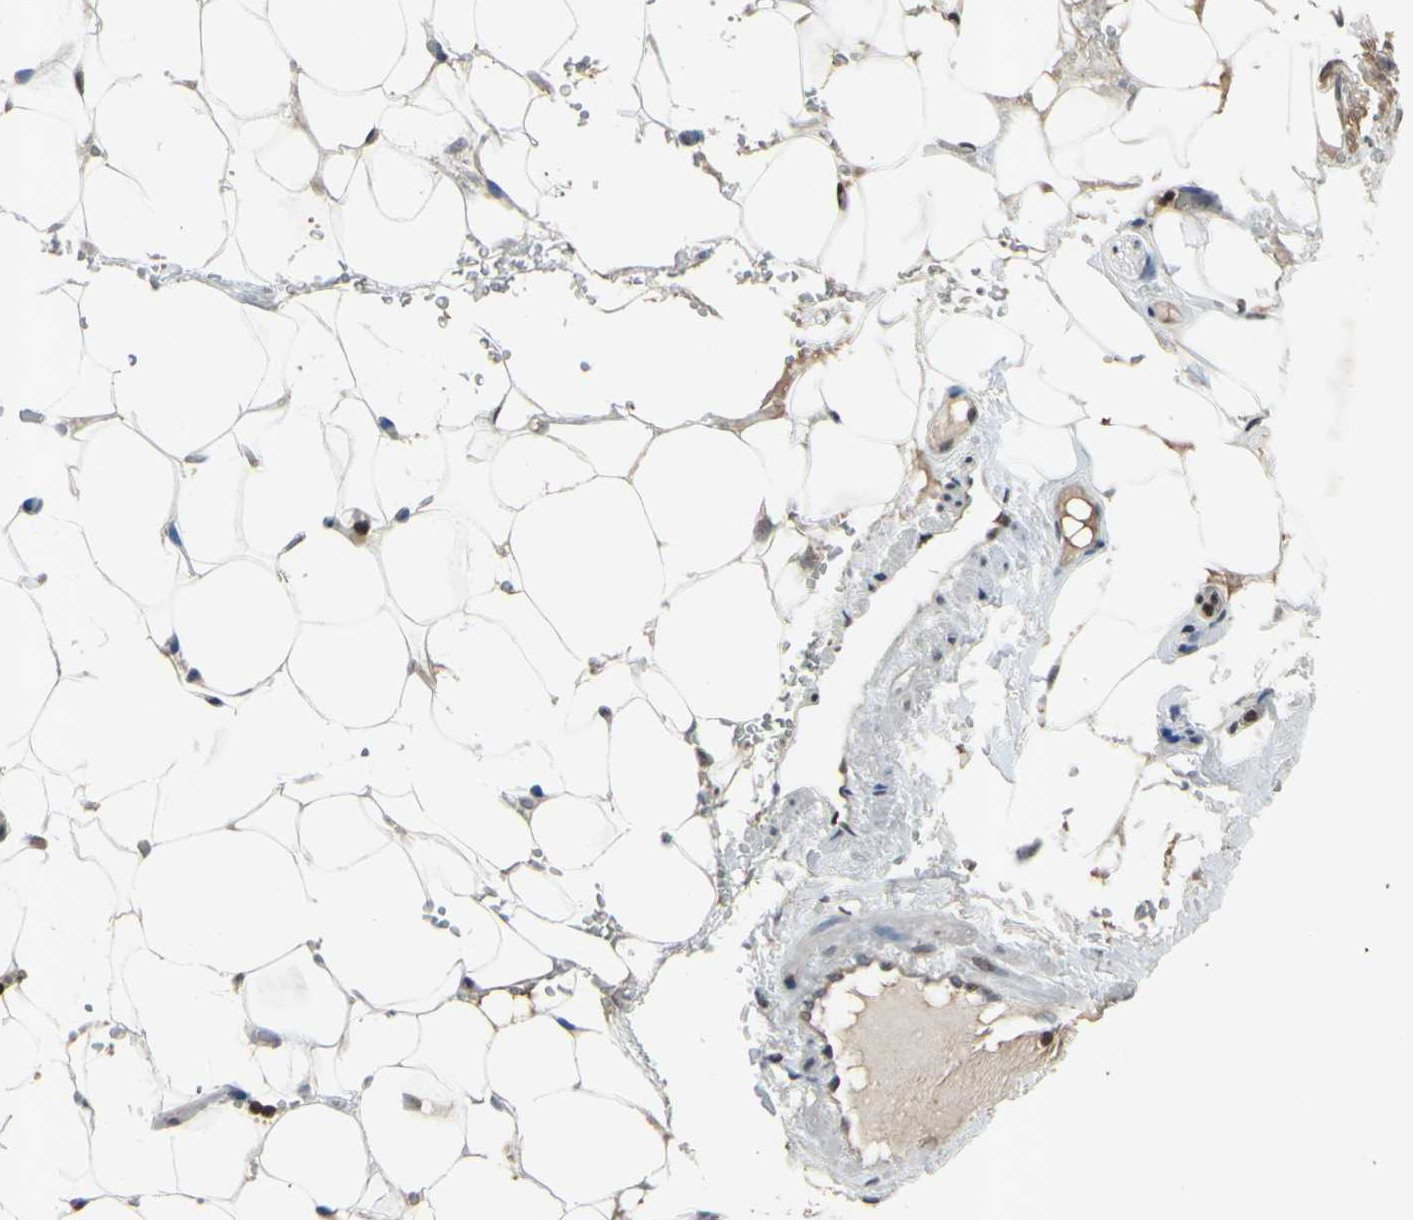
{"staining": {"intensity": "weak", "quantity": "25%-75%", "location": "cytoplasmic/membranous,nuclear"}, "tissue": "adipose tissue", "cell_type": "Adipocytes", "image_type": "normal", "snomed": [{"axis": "morphology", "description": "Normal tissue, NOS"}, {"axis": "topography", "description": "Peripheral nerve tissue"}], "caption": "Protein staining shows weak cytoplasmic/membranous,nuclear expression in approximately 25%-75% of adipocytes in unremarkable adipose tissue. The protein of interest is stained brown, and the nuclei are stained in blue (DAB IHC with brightfield microscopy, high magnification).", "gene": "ARG1", "patient": {"sex": "male", "age": 70}}